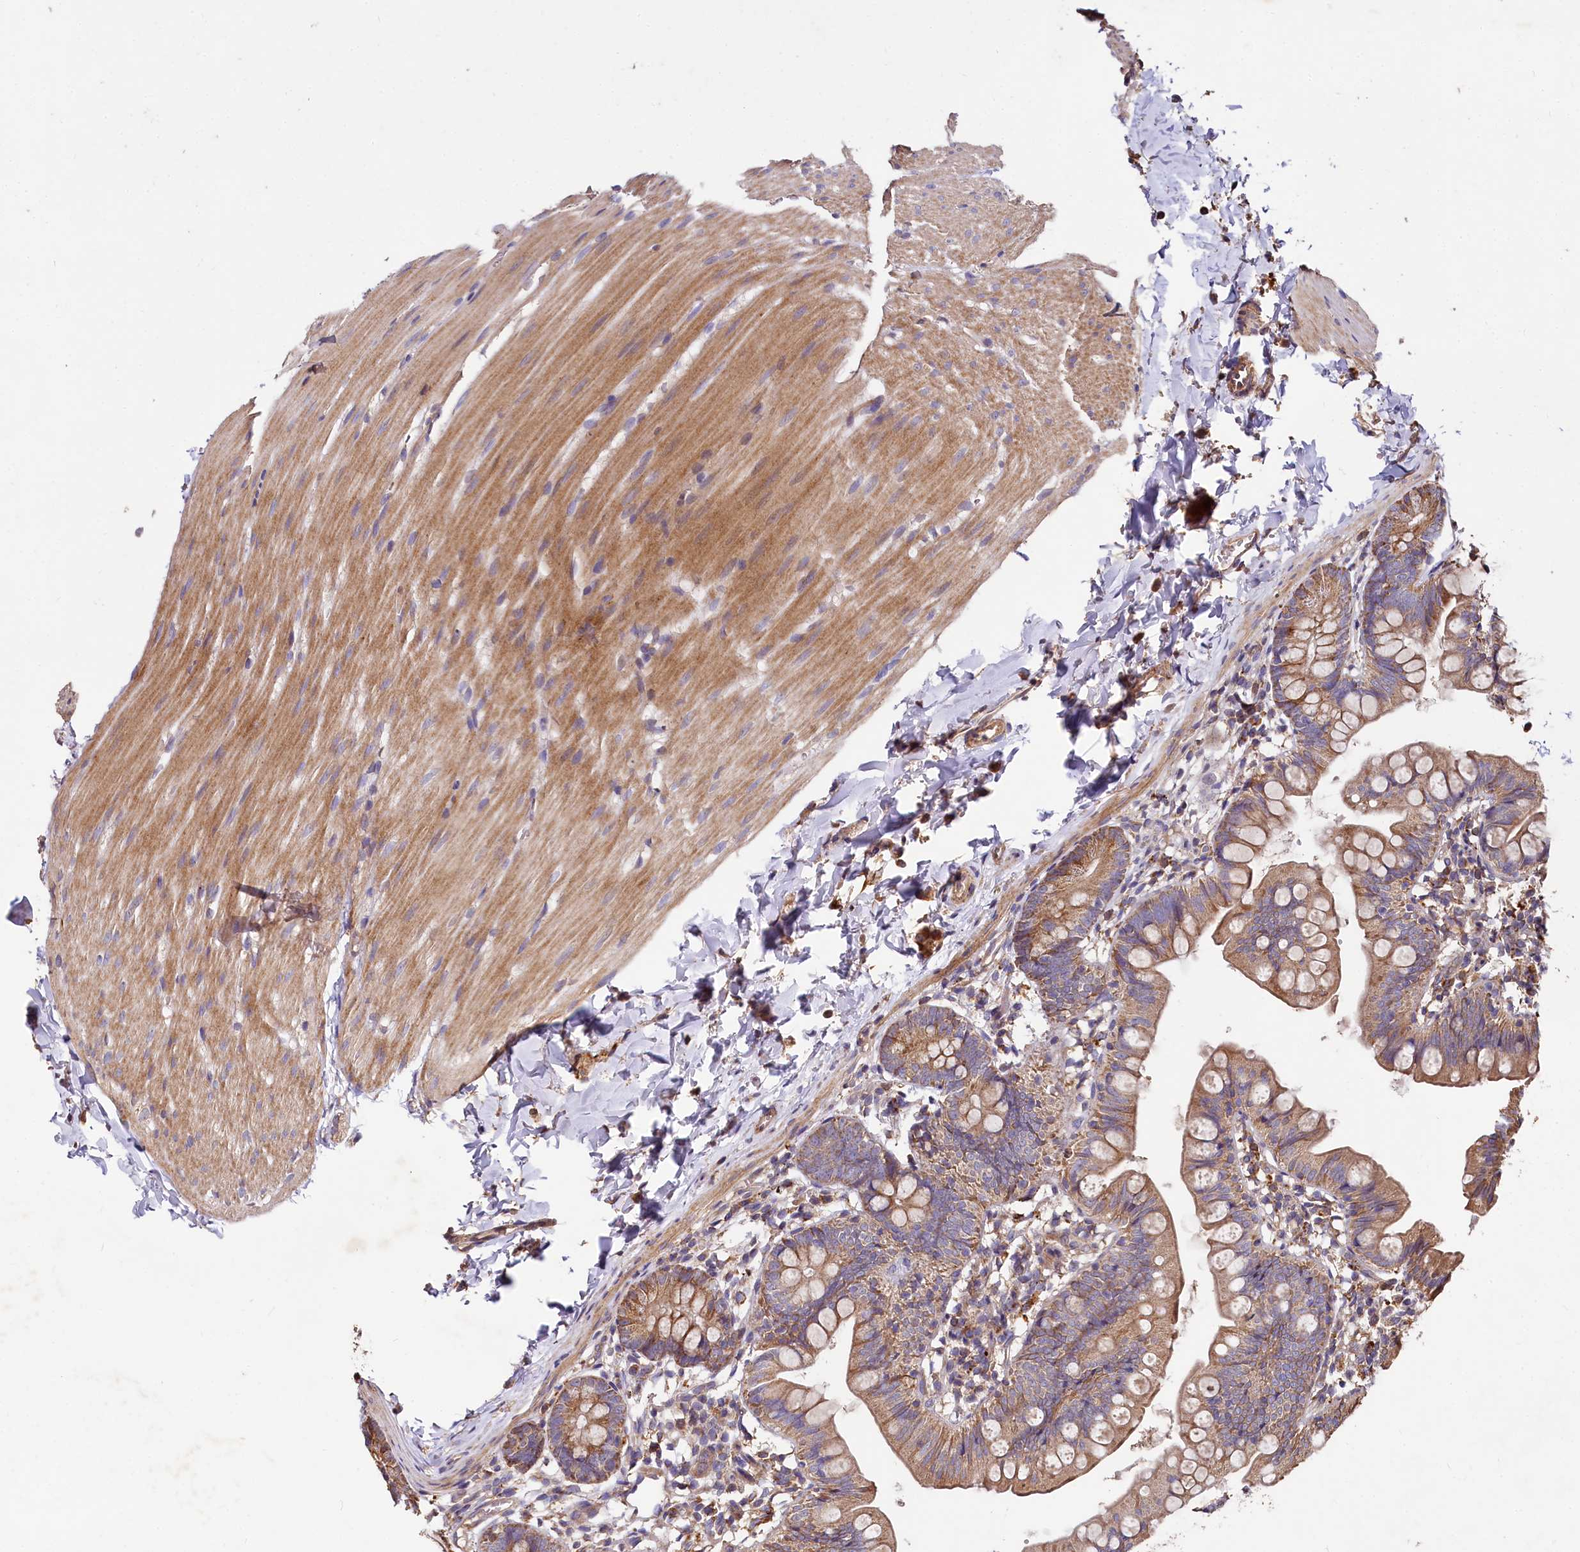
{"staining": {"intensity": "moderate", "quantity": ">75%", "location": "cytoplasmic/membranous"}, "tissue": "small intestine", "cell_type": "Glandular cells", "image_type": "normal", "snomed": [{"axis": "morphology", "description": "Normal tissue, NOS"}, {"axis": "topography", "description": "Small intestine"}], "caption": "Small intestine stained with a protein marker reveals moderate staining in glandular cells.", "gene": "SPRYD3", "patient": {"sex": "male", "age": 7}}